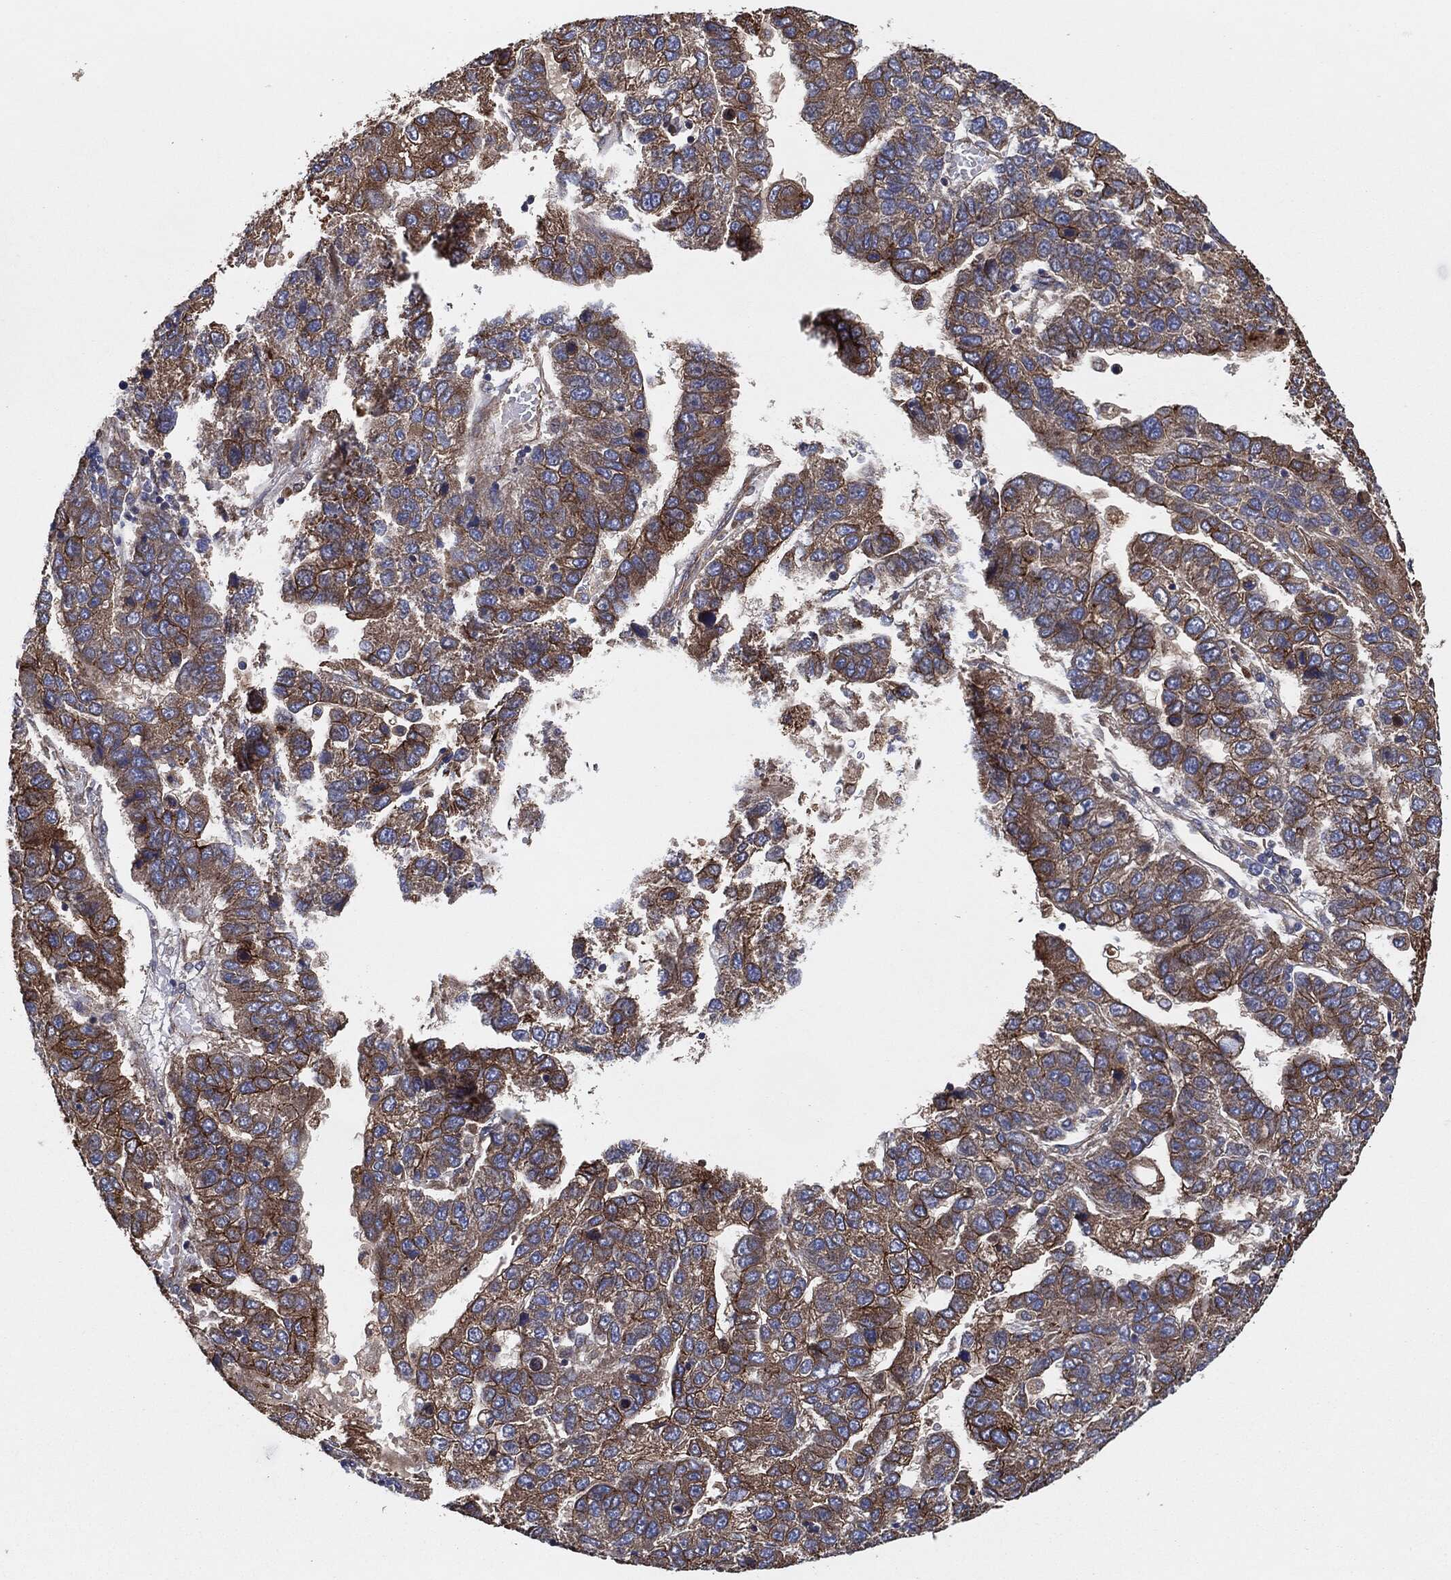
{"staining": {"intensity": "moderate", "quantity": "25%-75%", "location": "cytoplasmic/membranous"}, "tissue": "pancreatic cancer", "cell_type": "Tumor cells", "image_type": "cancer", "snomed": [{"axis": "morphology", "description": "Adenocarcinoma, NOS"}, {"axis": "topography", "description": "Pancreas"}], "caption": "This histopathology image demonstrates pancreatic adenocarcinoma stained with immunohistochemistry (IHC) to label a protein in brown. The cytoplasmic/membranous of tumor cells show moderate positivity for the protein. Nuclei are counter-stained blue.", "gene": "CTNNA1", "patient": {"sex": "female", "age": 61}}